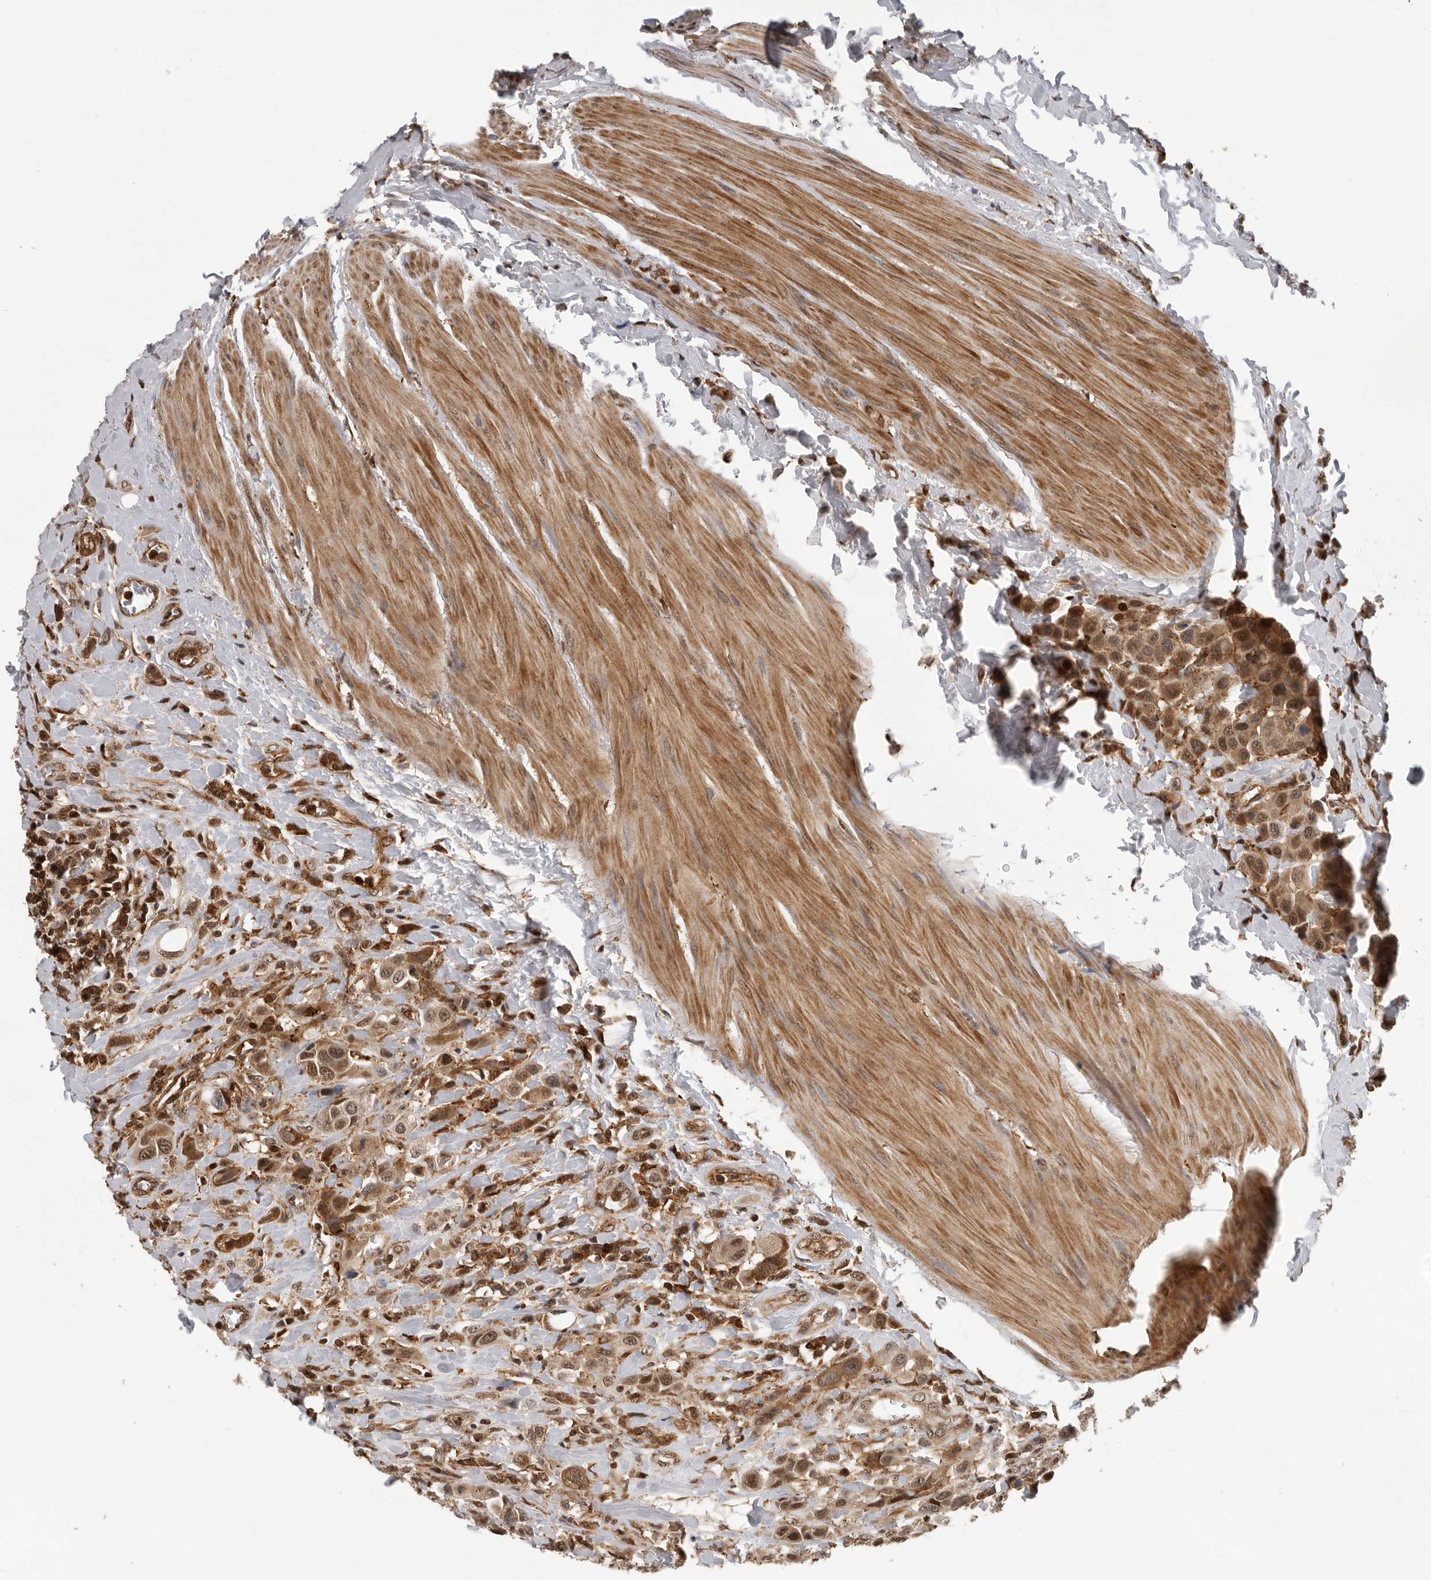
{"staining": {"intensity": "moderate", "quantity": ">75%", "location": "cytoplasmic/membranous,nuclear"}, "tissue": "urothelial cancer", "cell_type": "Tumor cells", "image_type": "cancer", "snomed": [{"axis": "morphology", "description": "Urothelial carcinoma, High grade"}, {"axis": "topography", "description": "Urinary bladder"}], "caption": "The micrograph exhibits immunohistochemical staining of urothelial cancer. There is moderate cytoplasmic/membranous and nuclear positivity is identified in approximately >75% of tumor cells.", "gene": "RNF157", "patient": {"sex": "male", "age": 50}}